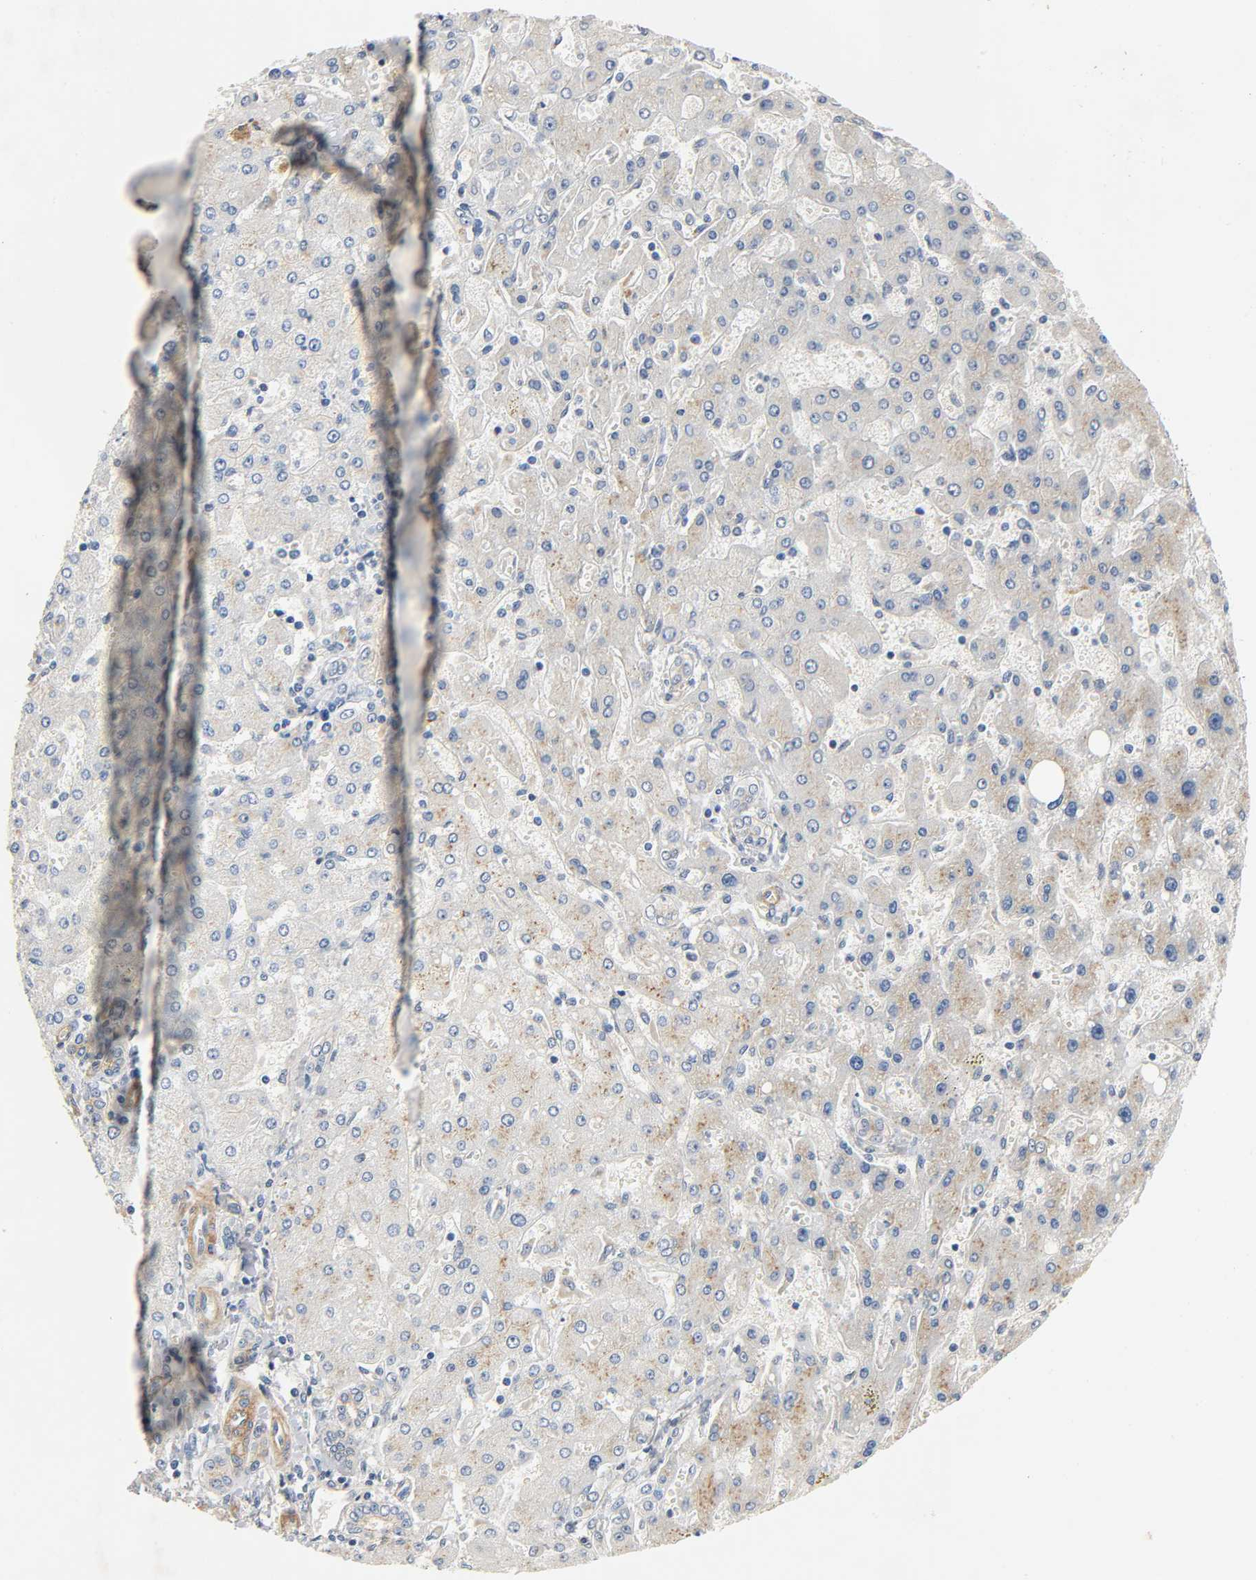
{"staining": {"intensity": "moderate", "quantity": ">75%", "location": "cytoplasmic/membranous"}, "tissue": "liver cancer", "cell_type": "Tumor cells", "image_type": "cancer", "snomed": [{"axis": "morphology", "description": "Carcinoma, Hepatocellular, NOS"}, {"axis": "topography", "description": "Liver"}], "caption": "A micrograph showing moderate cytoplasmic/membranous positivity in approximately >75% of tumor cells in liver cancer, as visualized by brown immunohistochemical staining.", "gene": "ARPC1A", "patient": {"sex": "female", "age": 53}}